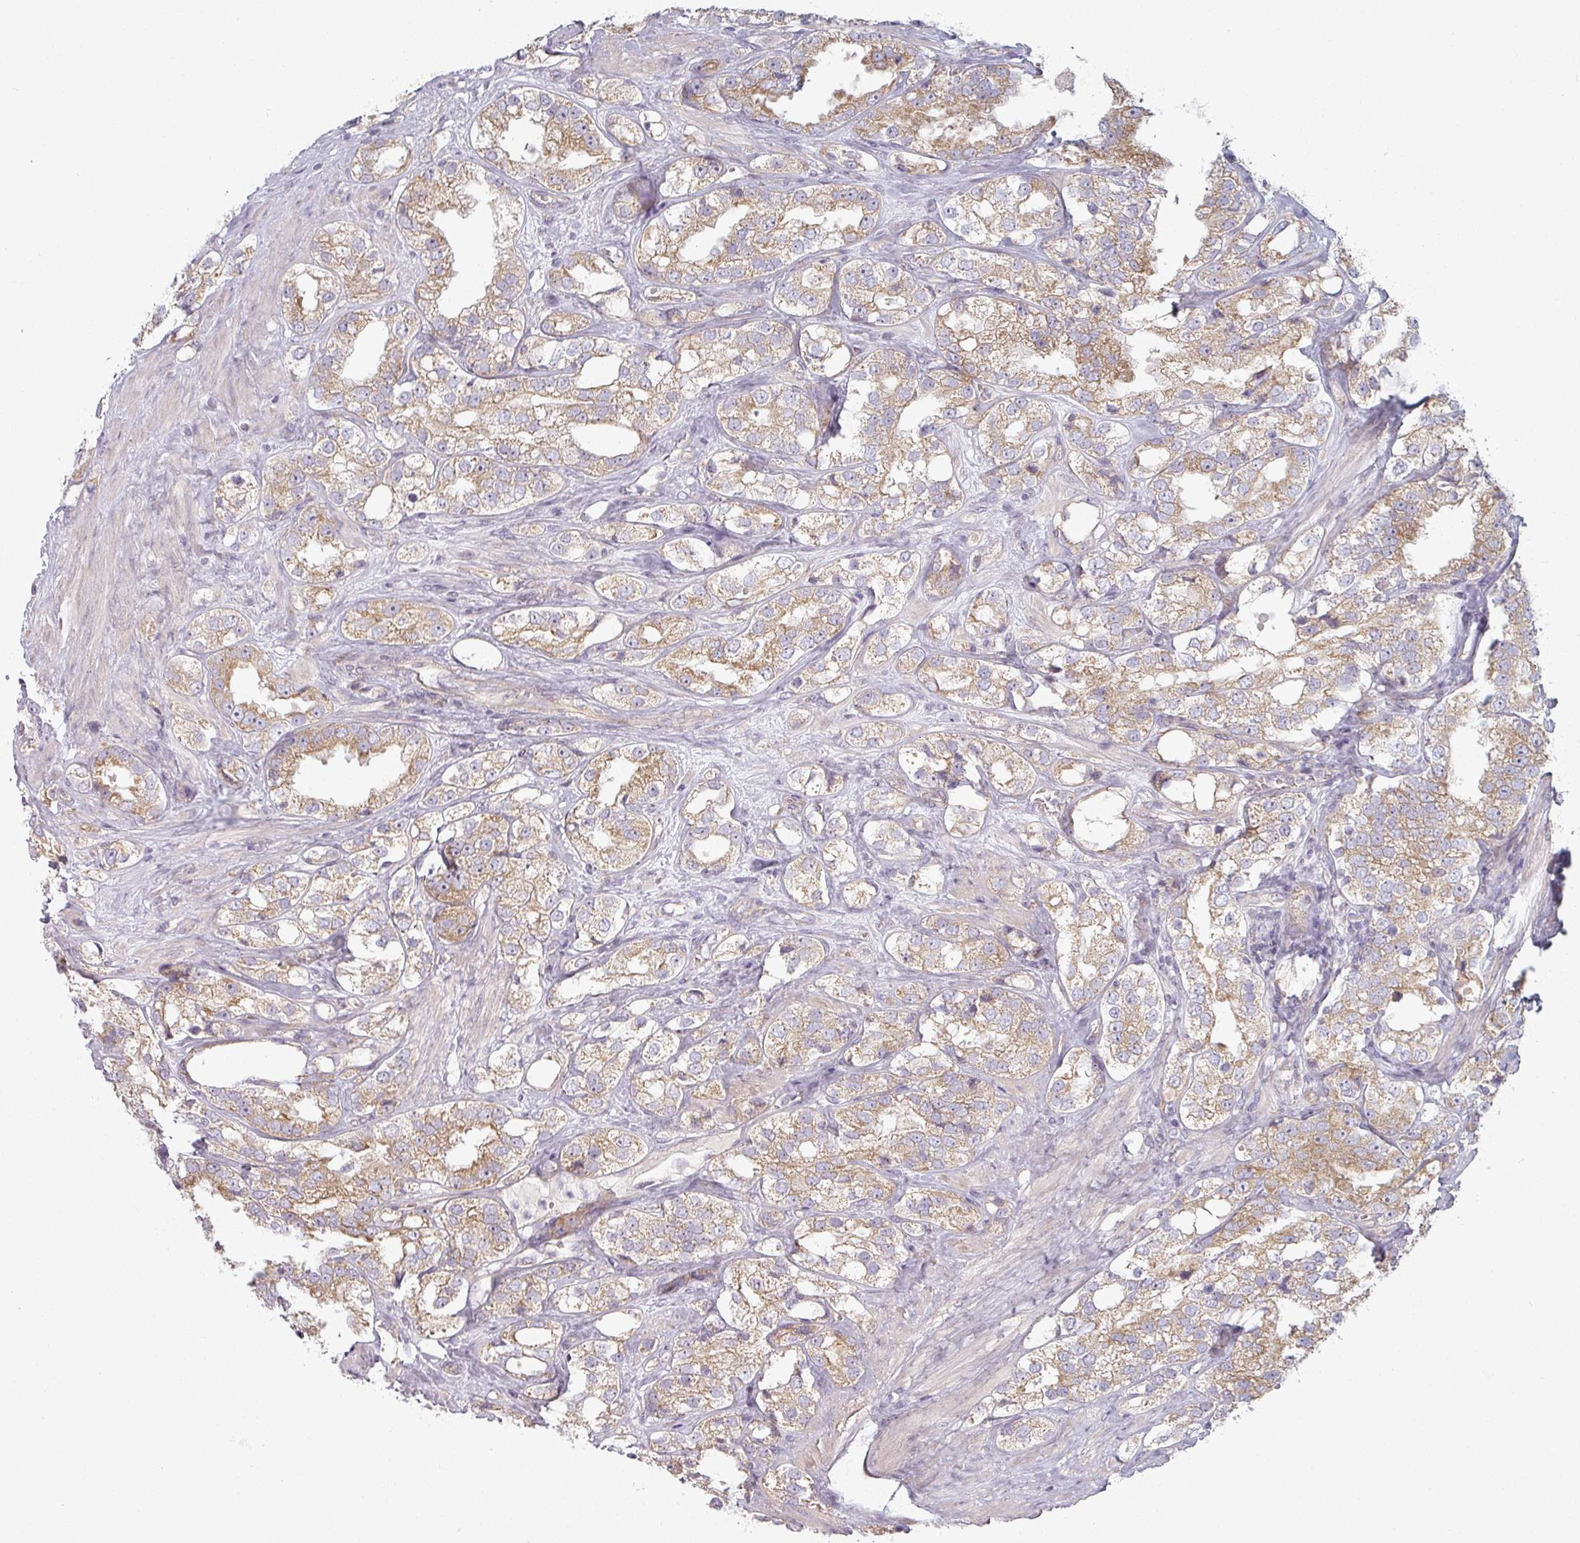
{"staining": {"intensity": "moderate", "quantity": ">75%", "location": "cytoplasmic/membranous"}, "tissue": "prostate cancer", "cell_type": "Tumor cells", "image_type": "cancer", "snomed": [{"axis": "morphology", "description": "Adenocarcinoma, NOS"}, {"axis": "topography", "description": "Prostate"}], "caption": "Immunohistochemical staining of human prostate cancer exhibits moderate cytoplasmic/membranous protein positivity in approximately >75% of tumor cells.", "gene": "PLEKHJ1", "patient": {"sex": "male", "age": 79}}